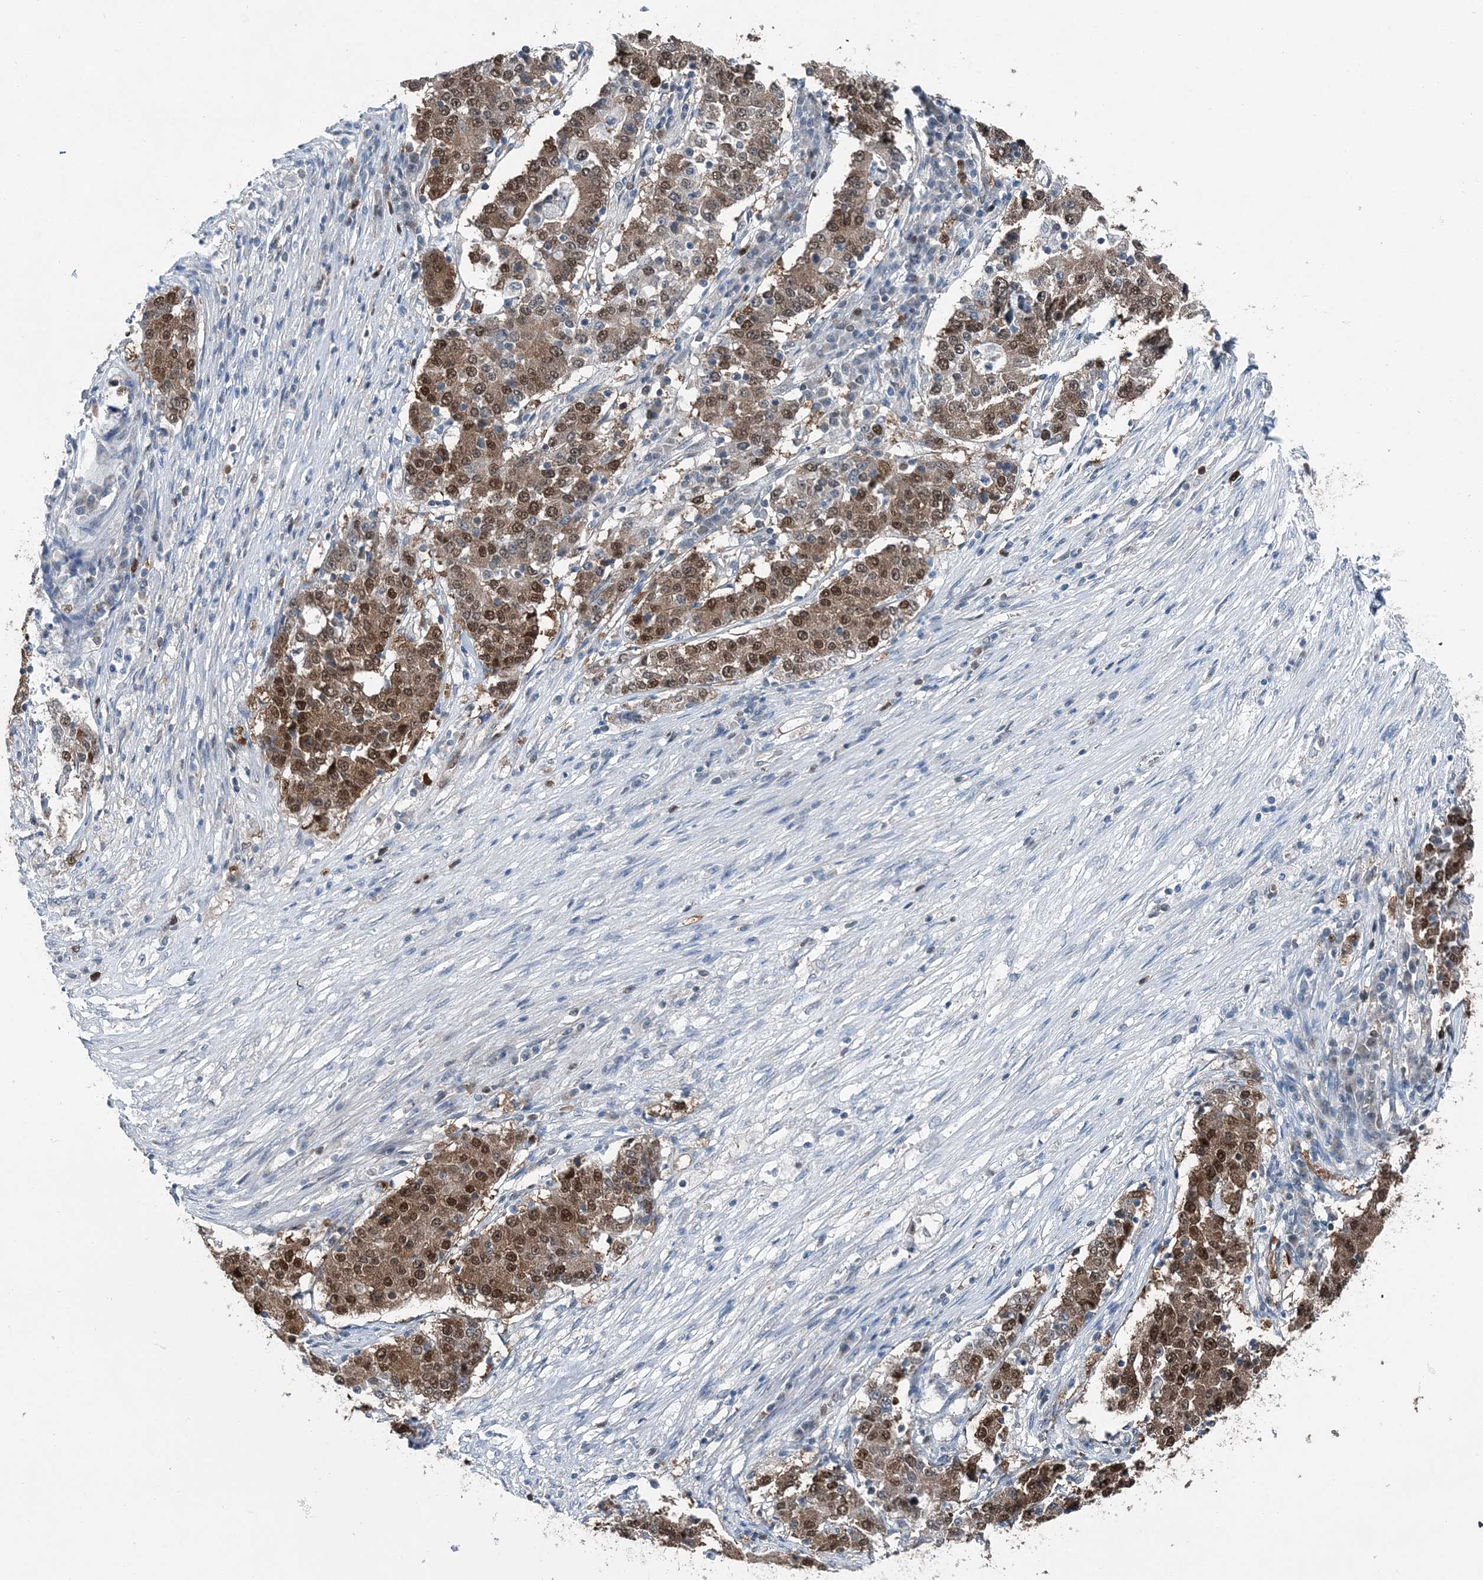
{"staining": {"intensity": "moderate", "quantity": ">75%", "location": "cytoplasmic/membranous,nuclear"}, "tissue": "stomach cancer", "cell_type": "Tumor cells", "image_type": "cancer", "snomed": [{"axis": "morphology", "description": "Adenocarcinoma, NOS"}, {"axis": "topography", "description": "Stomach"}], "caption": "DAB immunohistochemical staining of stomach cancer (adenocarcinoma) reveals moderate cytoplasmic/membranous and nuclear protein positivity in about >75% of tumor cells.", "gene": "HAT1", "patient": {"sex": "male", "age": 59}}